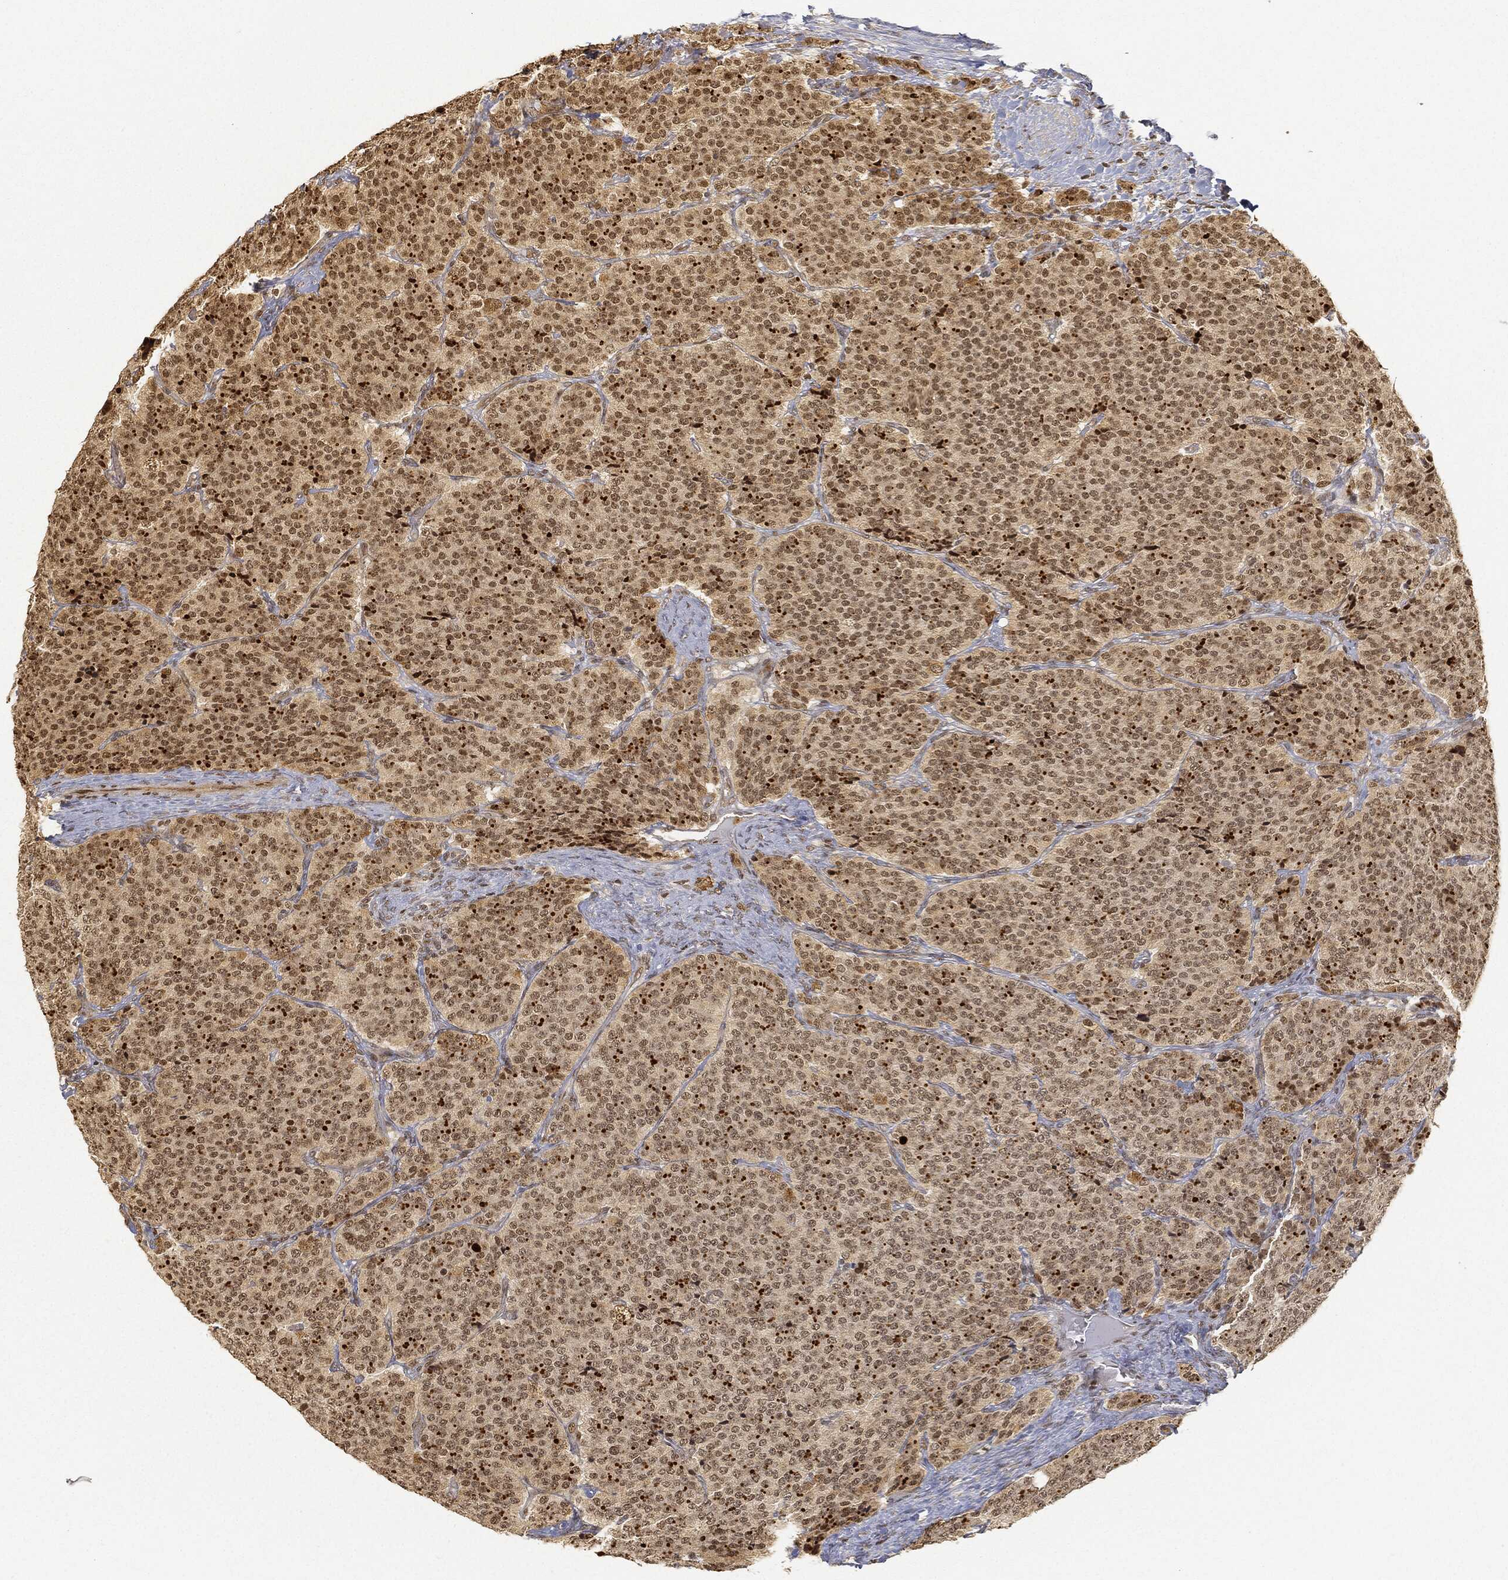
{"staining": {"intensity": "moderate", "quantity": "25%-75%", "location": "nuclear"}, "tissue": "carcinoid", "cell_type": "Tumor cells", "image_type": "cancer", "snomed": [{"axis": "morphology", "description": "Carcinoid, malignant, NOS"}, {"axis": "topography", "description": "Small intestine"}], "caption": "Tumor cells display moderate nuclear staining in about 25%-75% of cells in carcinoid (malignant).", "gene": "CIB1", "patient": {"sex": "female", "age": 58}}